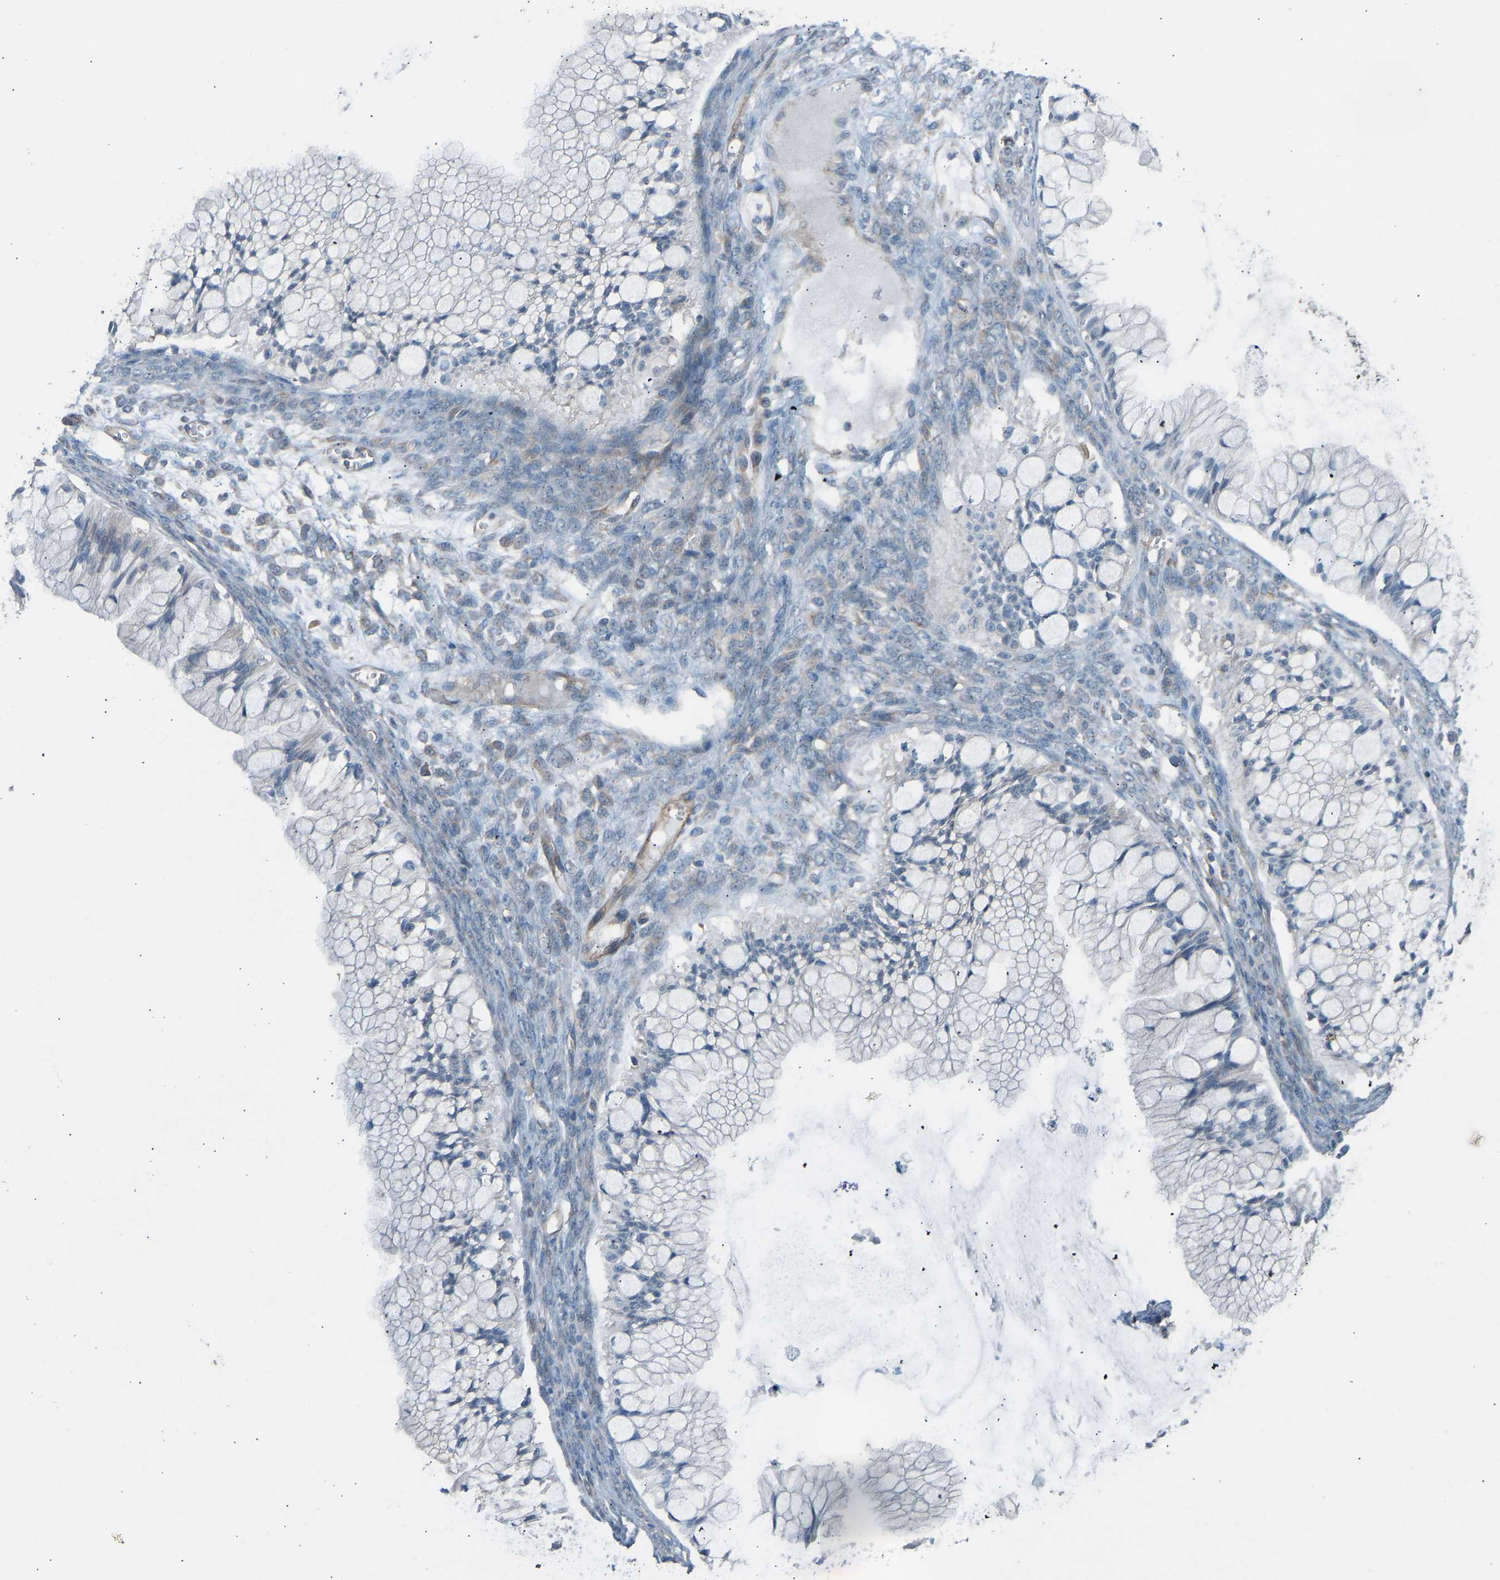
{"staining": {"intensity": "negative", "quantity": "none", "location": "none"}, "tissue": "ovarian cancer", "cell_type": "Tumor cells", "image_type": "cancer", "snomed": [{"axis": "morphology", "description": "Cystadenocarcinoma, mucinous, NOS"}, {"axis": "topography", "description": "Ovary"}], "caption": "Histopathology image shows no significant protein expression in tumor cells of mucinous cystadenocarcinoma (ovarian).", "gene": "SLC43A1", "patient": {"sex": "female", "age": 57}}